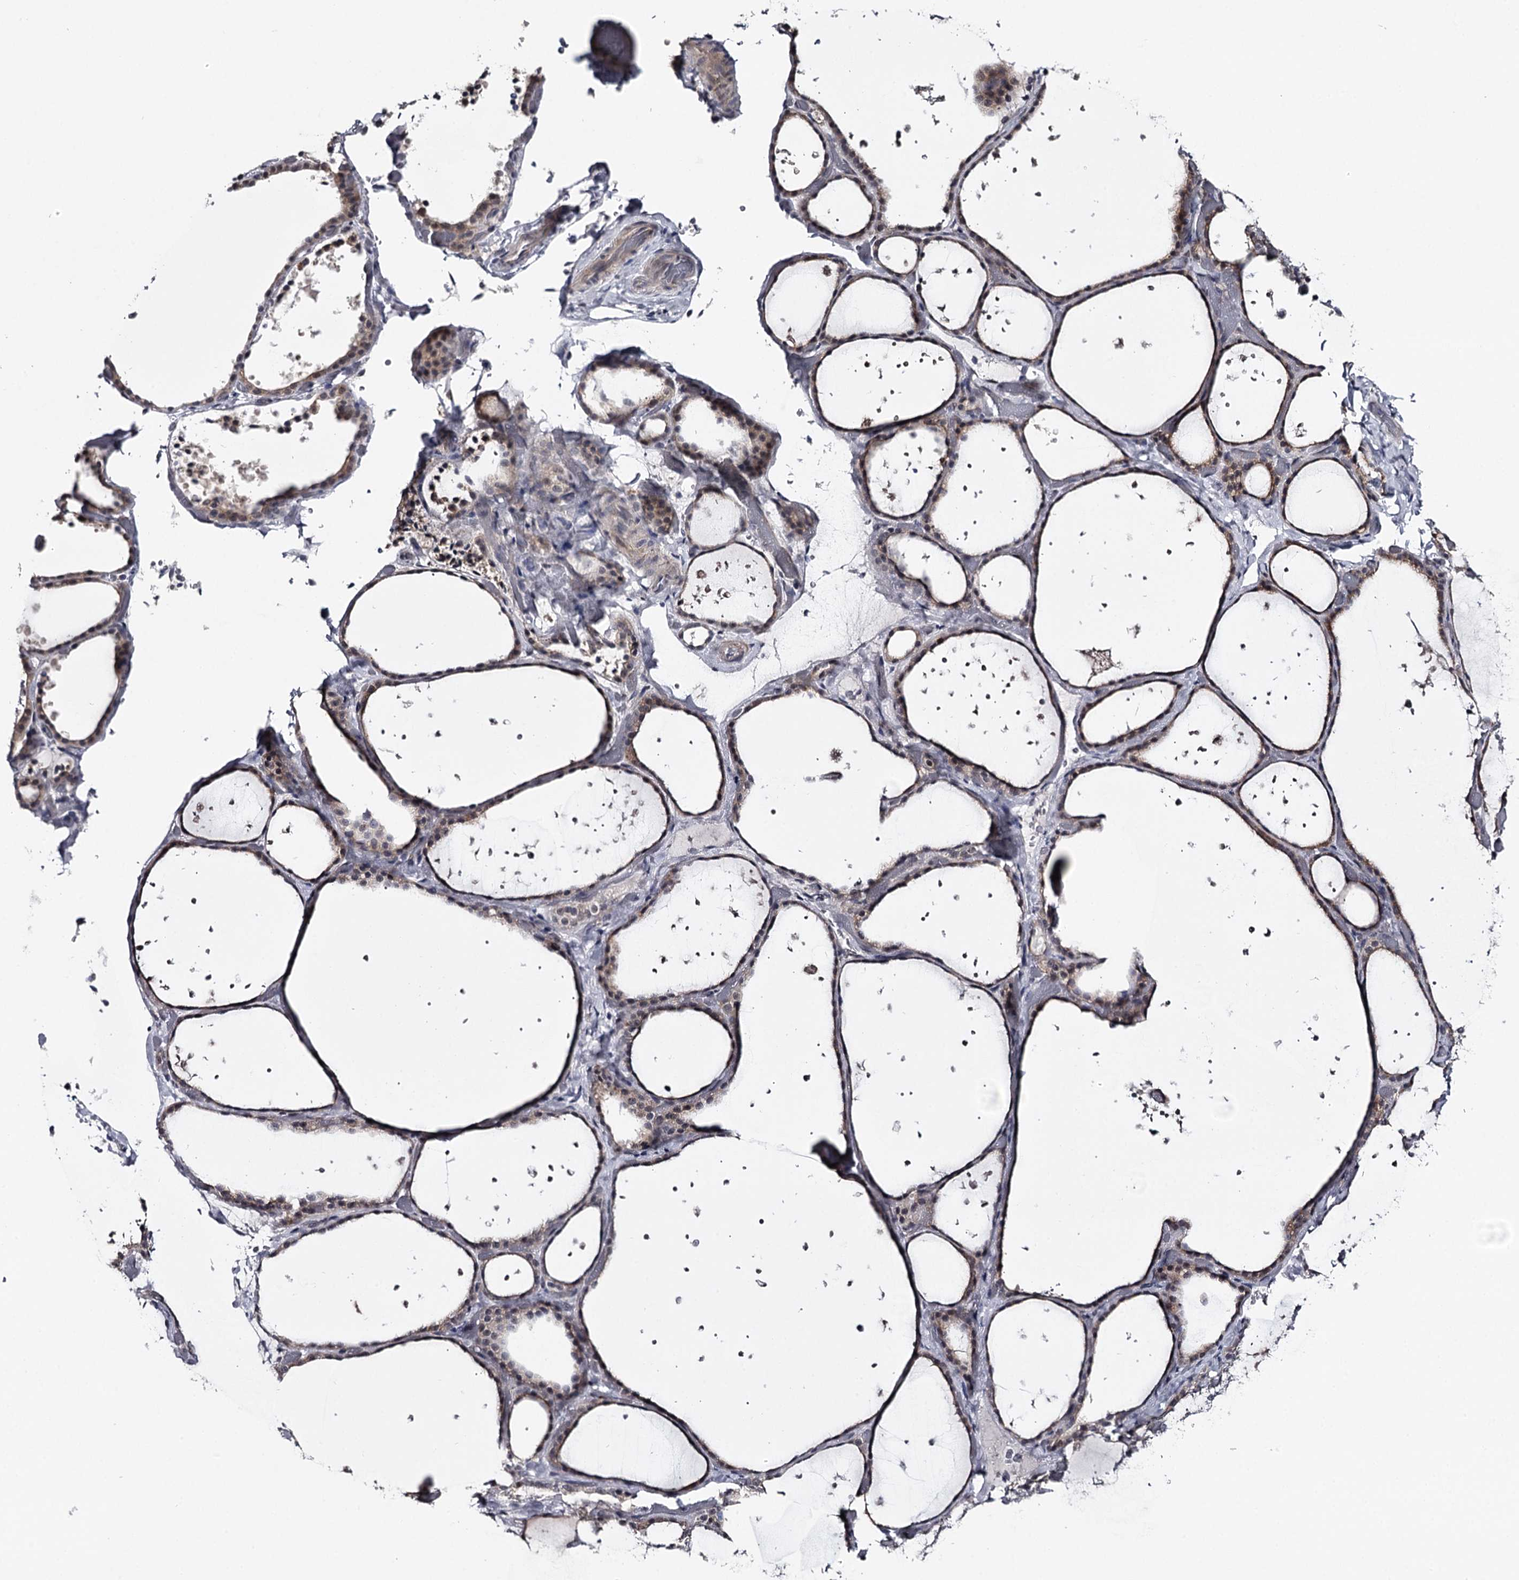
{"staining": {"intensity": "weak", "quantity": ">75%", "location": "cytoplasmic/membranous,nuclear"}, "tissue": "thyroid gland", "cell_type": "Glandular cells", "image_type": "normal", "snomed": [{"axis": "morphology", "description": "Normal tissue, NOS"}, {"axis": "topography", "description": "Thyroid gland"}], "caption": "This photomicrograph reveals IHC staining of unremarkable human thyroid gland, with low weak cytoplasmic/membranous,nuclear staining in about >75% of glandular cells.", "gene": "GTSF1", "patient": {"sex": "female", "age": 44}}